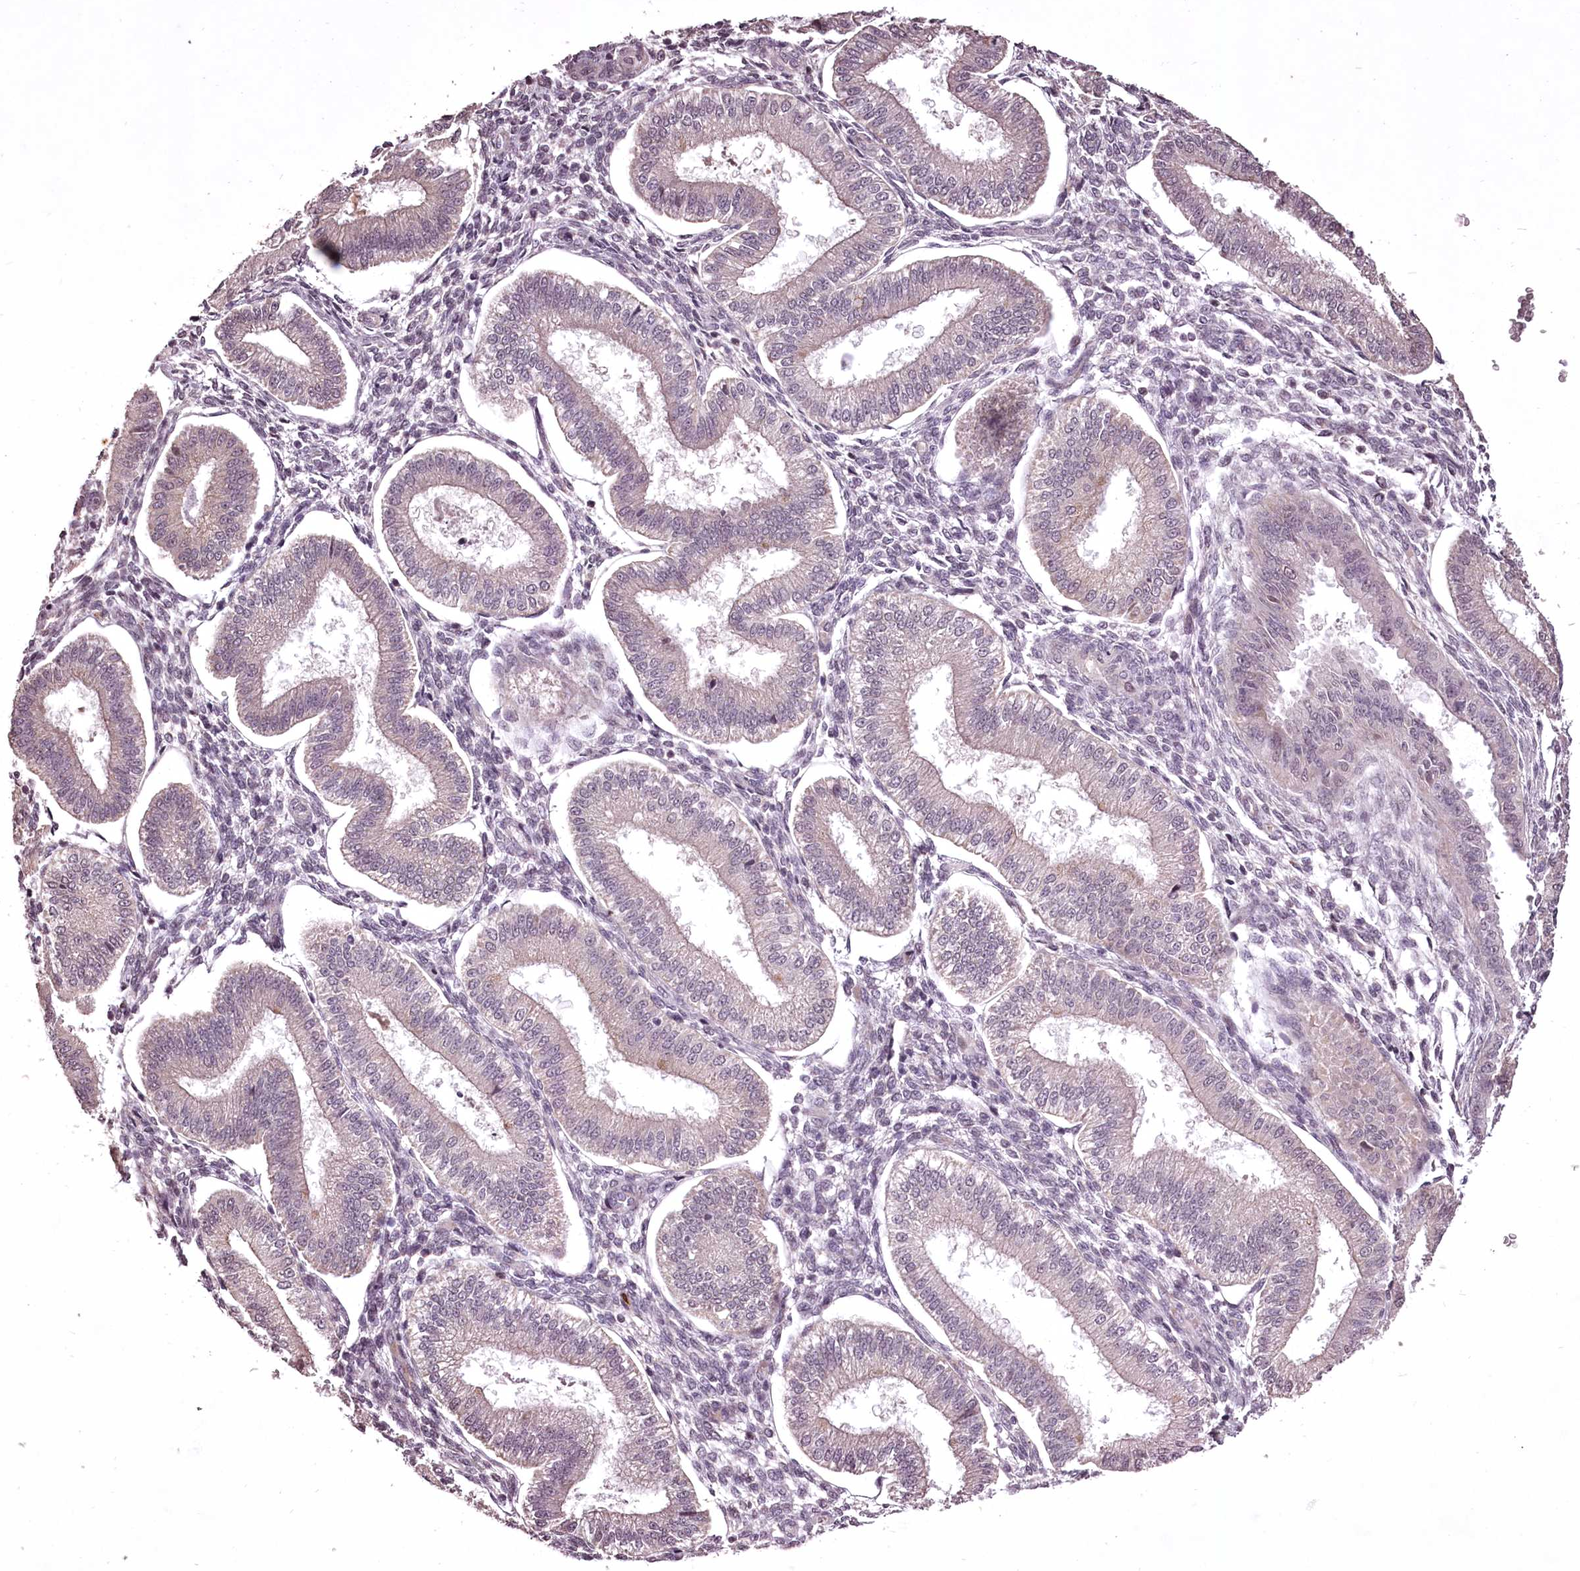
{"staining": {"intensity": "negative", "quantity": "none", "location": "none"}, "tissue": "endometrium", "cell_type": "Cells in endometrial stroma", "image_type": "normal", "snomed": [{"axis": "morphology", "description": "Normal tissue, NOS"}, {"axis": "topography", "description": "Endometrium"}], "caption": "Cells in endometrial stroma show no significant expression in normal endometrium. (DAB (3,3'-diaminobenzidine) immunohistochemistry (IHC) visualized using brightfield microscopy, high magnification).", "gene": "ADRA1D", "patient": {"sex": "female", "age": 39}}